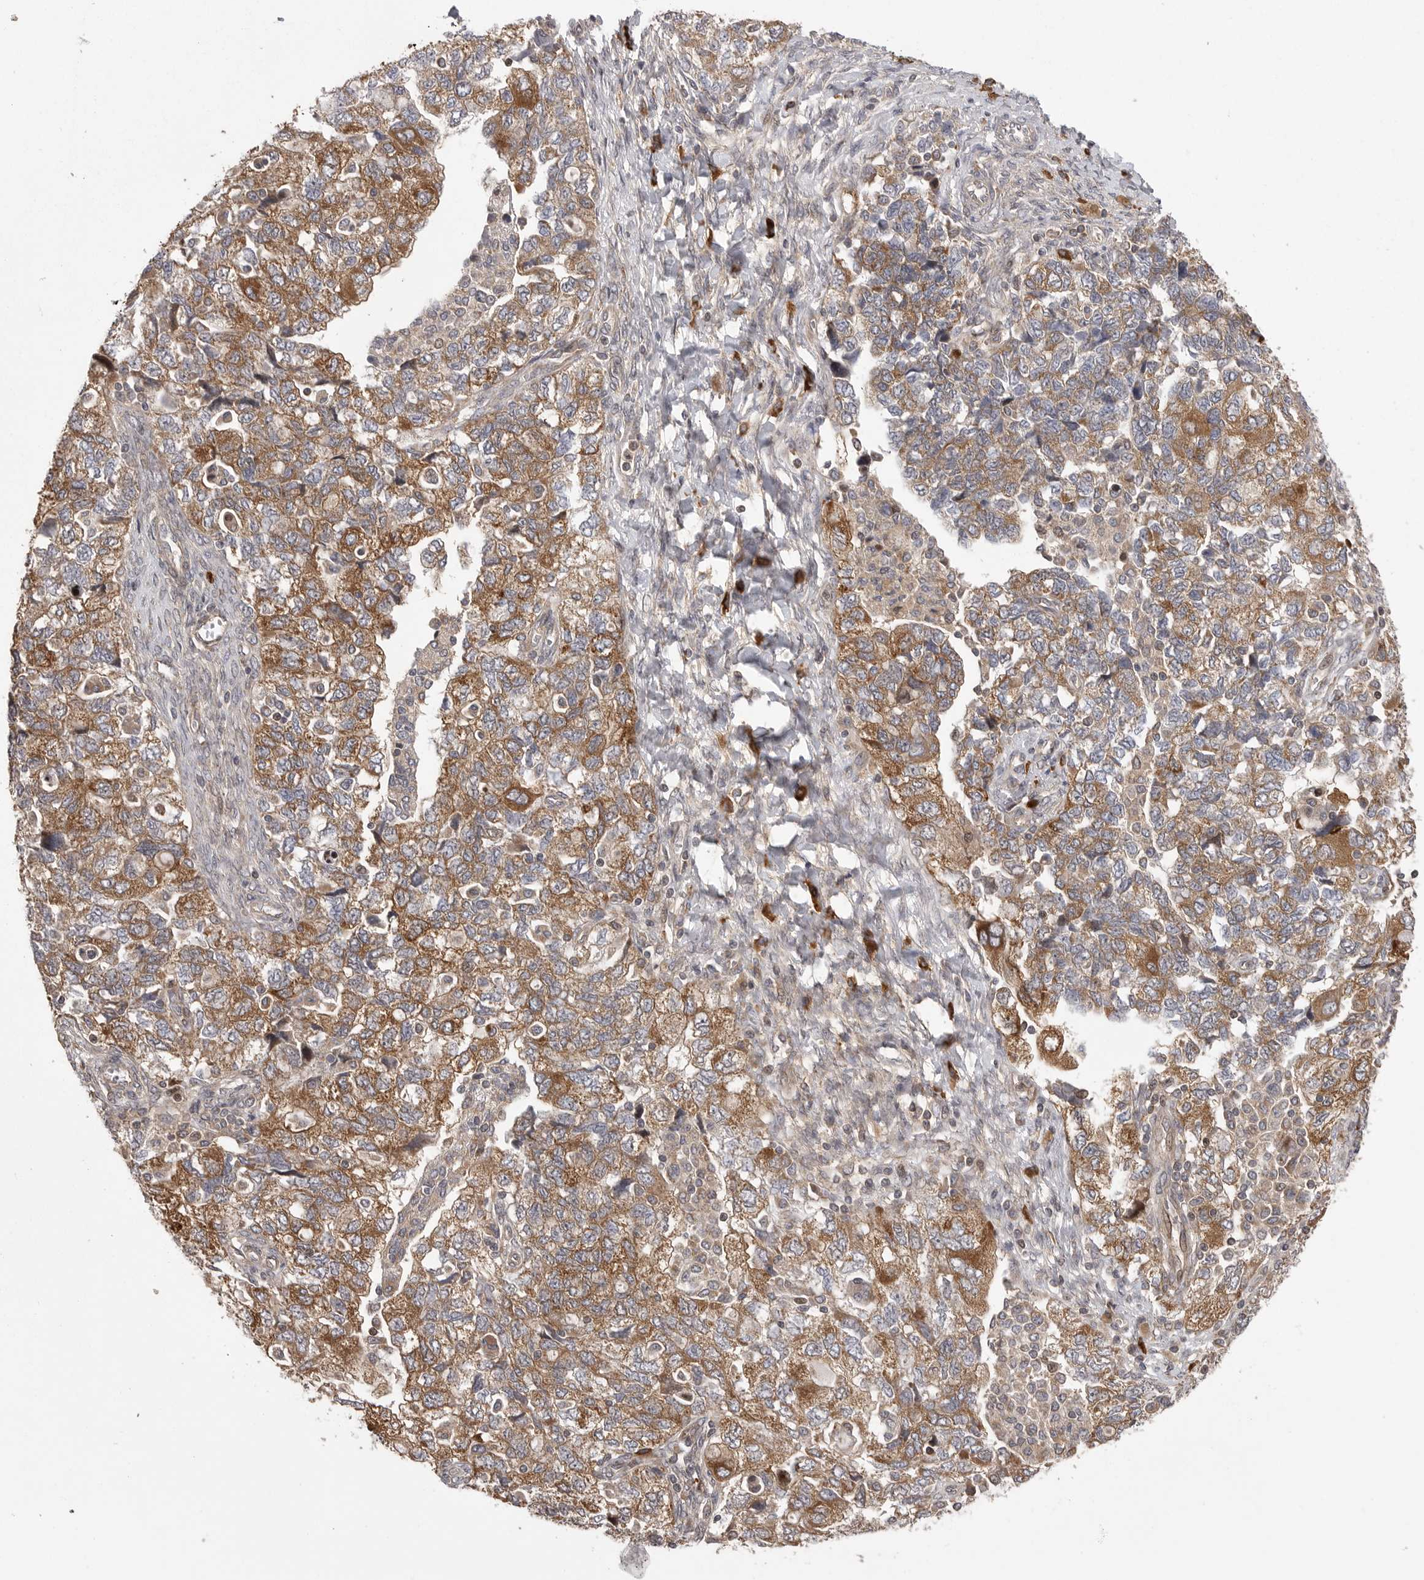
{"staining": {"intensity": "moderate", "quantity": ">75%", "location": "cytoplasmic/membranous"}, "tissue": "ovarian cancer", "cell_type": "Tumor cells", "image_type": "cancer", "snomed": [{"axis": "morphology", "description": "Carcinoma, NOS"}, {"axis": "morphology", "description": "Cystadenocarcinoma, serous, NOS"}, {"axis": "topography", "description": "Ovary"}], "caption": "Immunohistochemistry (IHC) (DAB (3,3'-diaminobenzidine)) staining of human ovarian cancer (carcinoma) shows moderate cytoplasmic/membranous protein staining in approximately >75% of tumor cells.", "gene": "OXR1", "patient": {"sex": "female", "age": 69}}